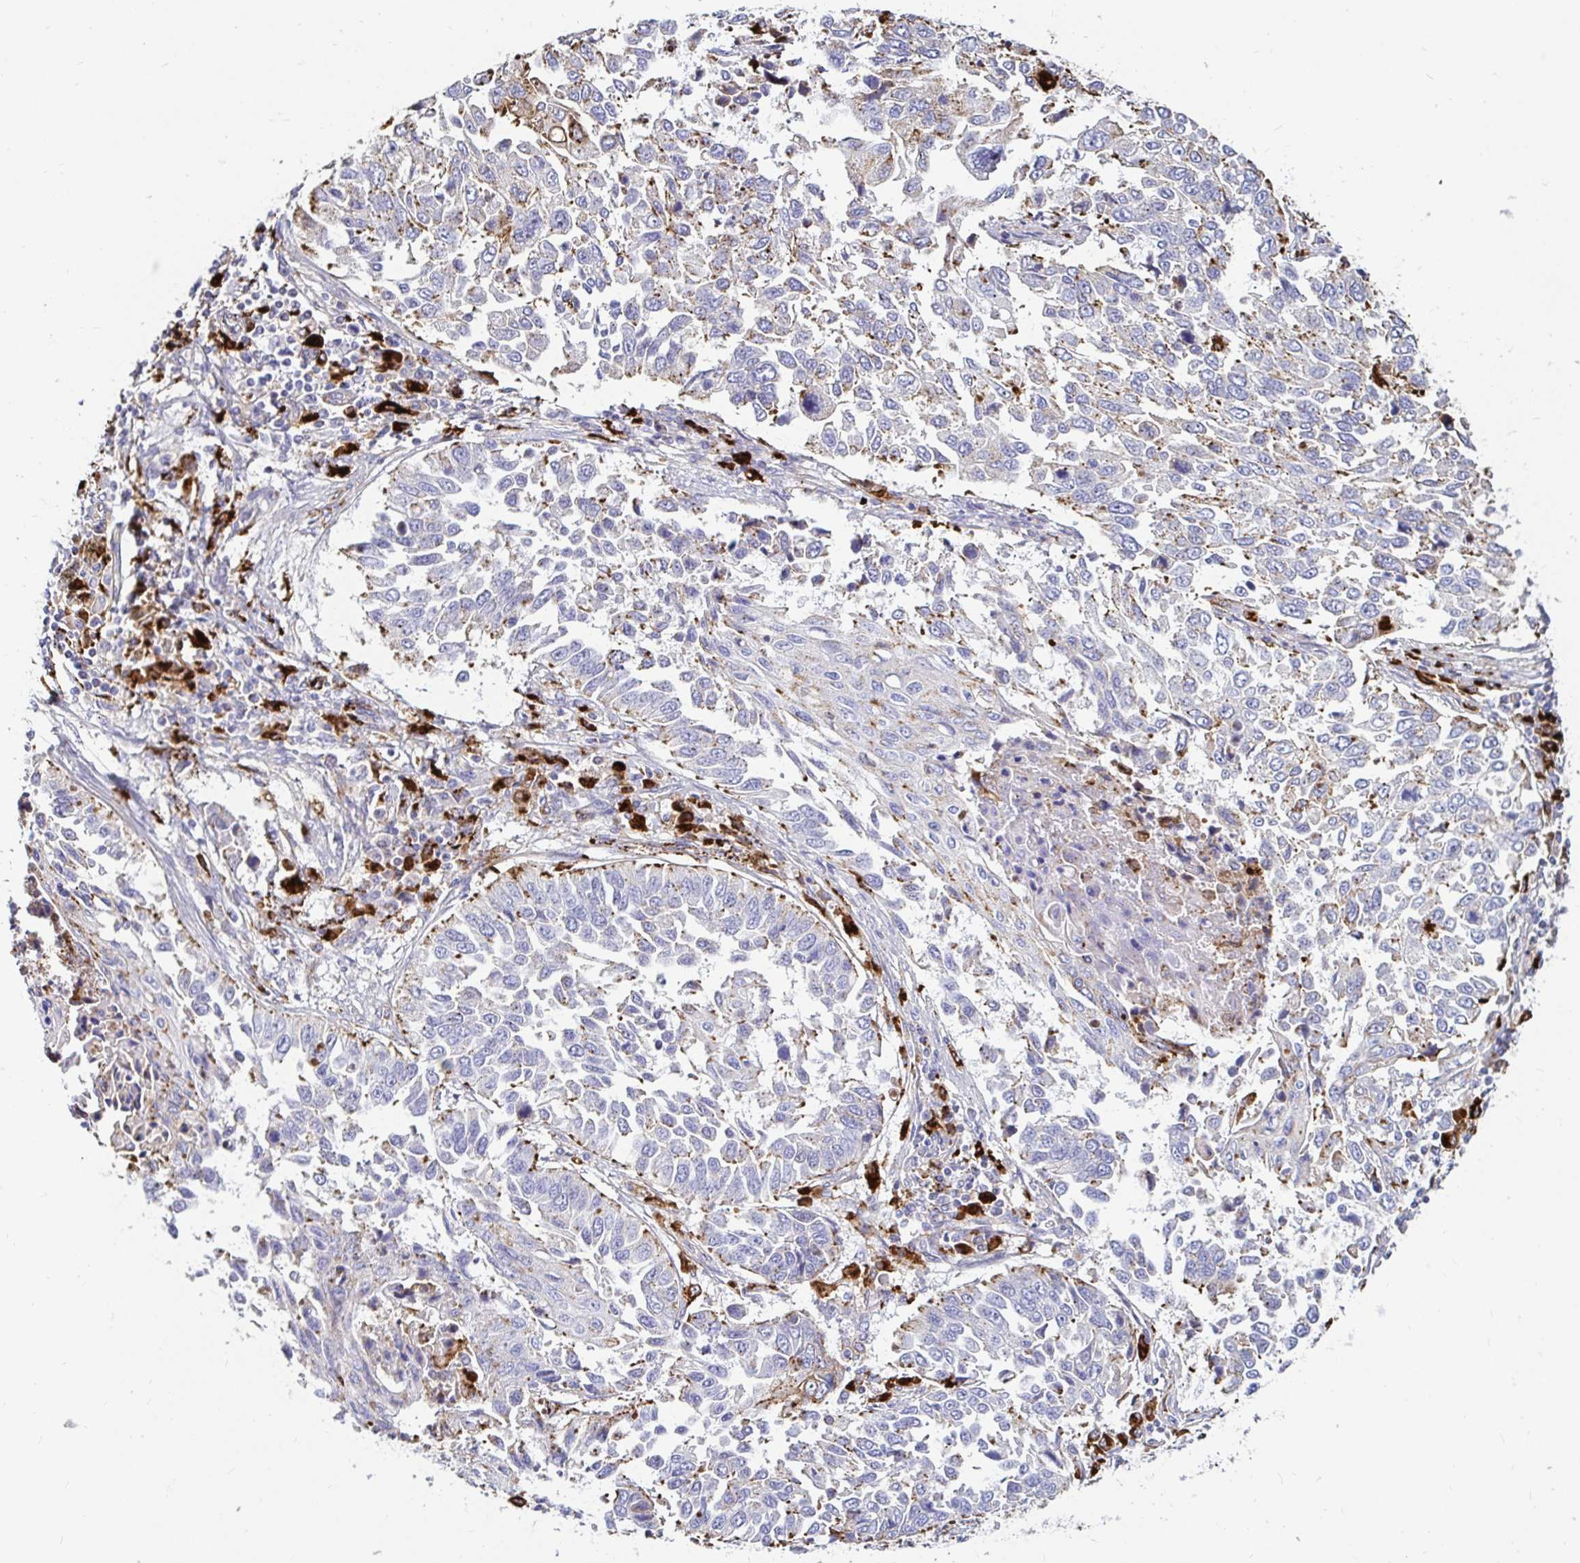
{"staining": {"intensity": "moderate", "quantity": "<25%", "location": "cytoplasmic/membranous"}, "tissue": "lung cancer", "cell_type": "Tumor cells", "image_type": "cancer", "snomed": [{"axis": "morphology", "description": "Squamous cell carcinoma, NOS"}, {"axis": "topography", "description": "Lung"}], "caption": "Protein staining of squamous cell carcinoma (lung) tissue displays moderate cytoplasmic/membranous staining in about <25% of tumor cells. Nuclei are stained in blue.", "gene": "FUCA1", "patient": {"sex": "male", "age": 62}}